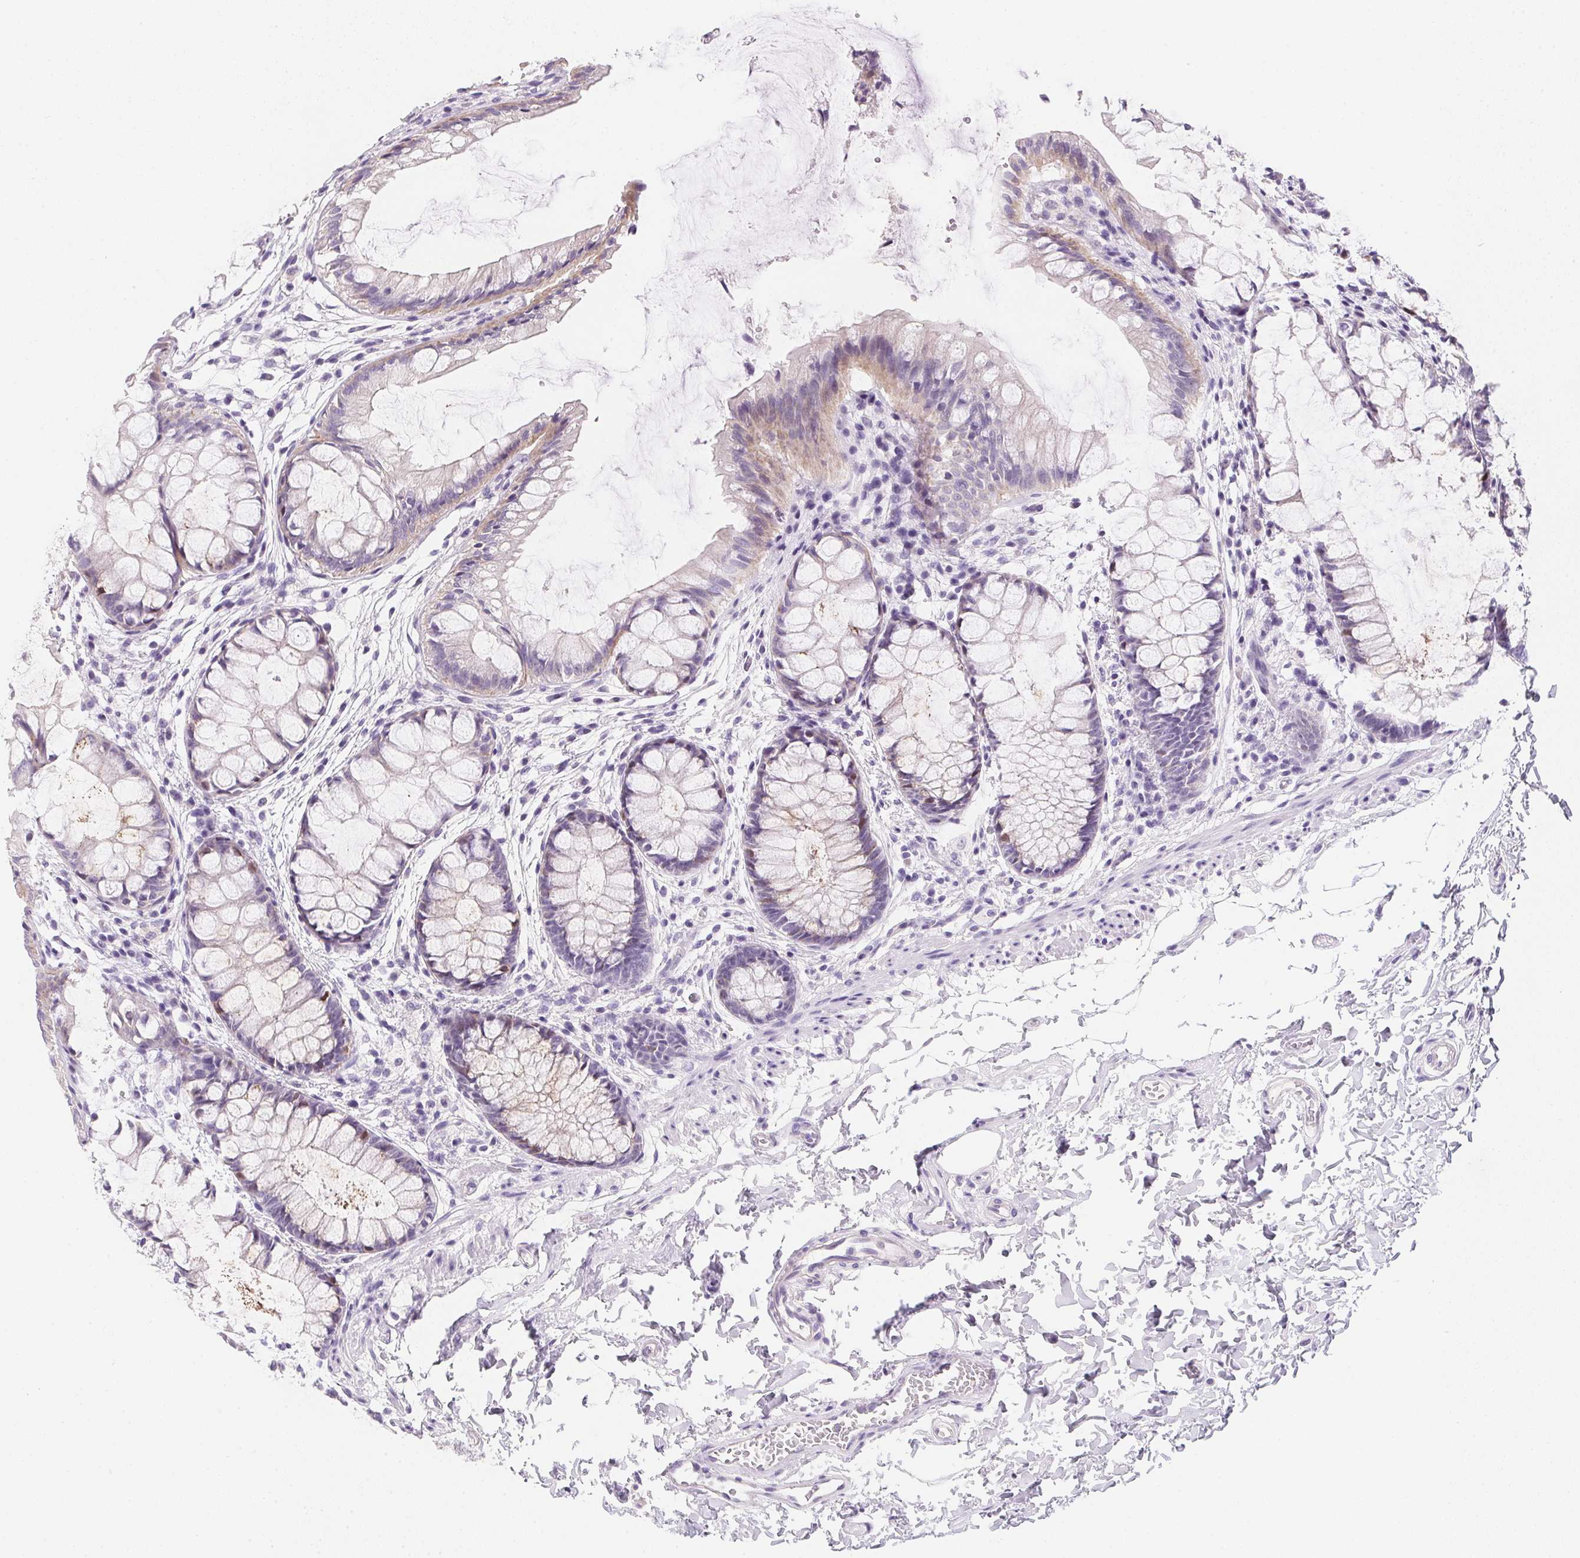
{"staining": {"intensity": "weak", "quantity": "25%-75%", "location": "cytoplasmic/membranous"}, "tissue": "rectum", "cell_type": "Glandular cells", "image_type": "normal", "snomed": [{"axis": "morphology", "description": "Normal tissue, NOS"}, {"axis": "topography", "description": "Rectum"}], "caption": "Protein expression analysis of normal human rectum reveals weak cytoplasmic/membranous expression in about 25%-75% of glandular cells.", "gene": "AQP5", "patient": {"sex": "female", "age": 62}}